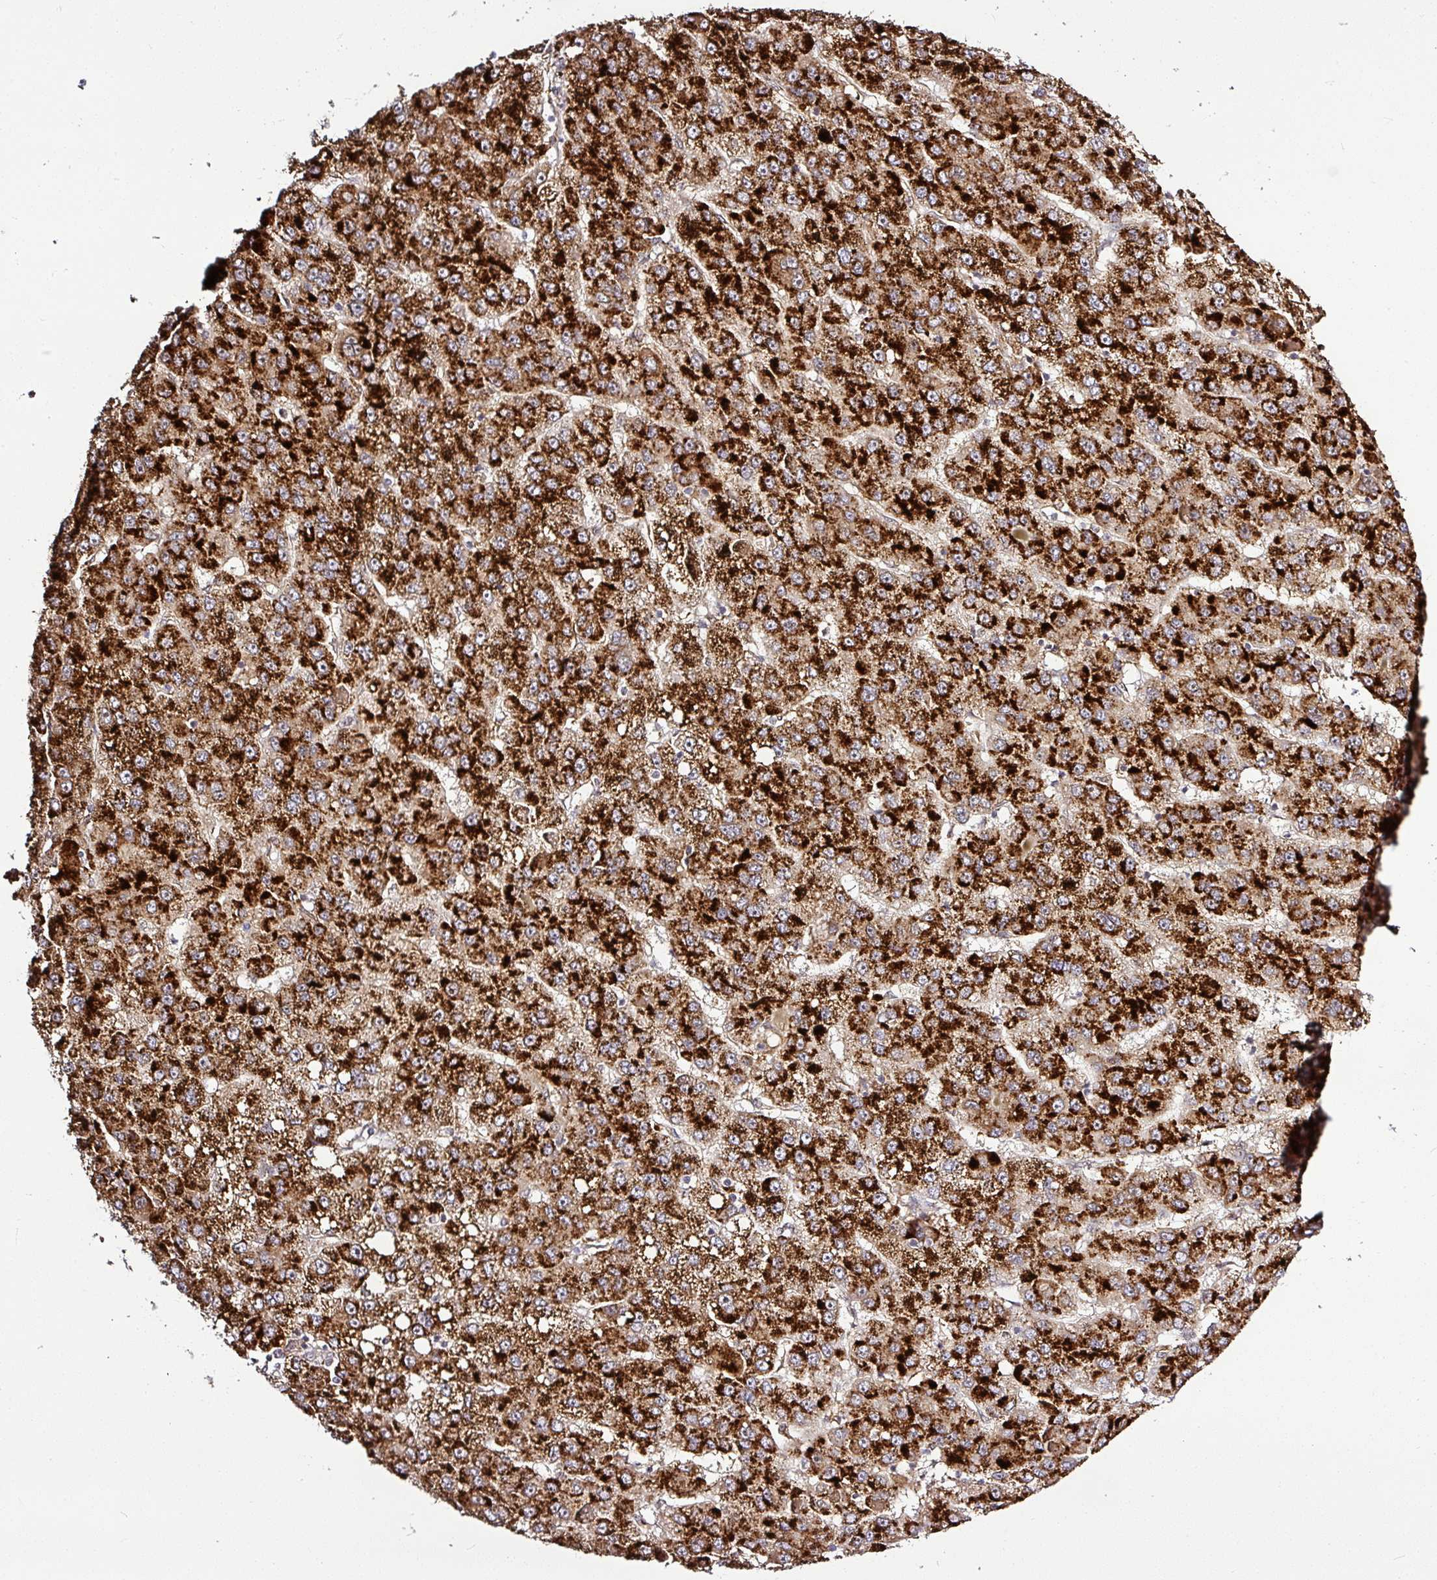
{"staining": {"intensity": "strong", "quantity": ">75%", "location": "cytoplasmic/membranous"}, "tissue": "liver cancer", "cell_type": "Tumor cells", "image_type": "cancer", "snomed": [{"axis": "morphology", "description": "Carcinoma, Hepatocellular, NOS"}, {"axis": "topography", "description": "Liver"}], "caption": "High-power microscopy captured an immunohistochemistry (IHC) photomicrograph of hepatocellular carcinoma (liver), revealing strong cytoplasmic/membranous positivity in approximately >75% of tumor cells.", "gene": "FAM153A", "patient": {"sex": "female", "age": 82}}